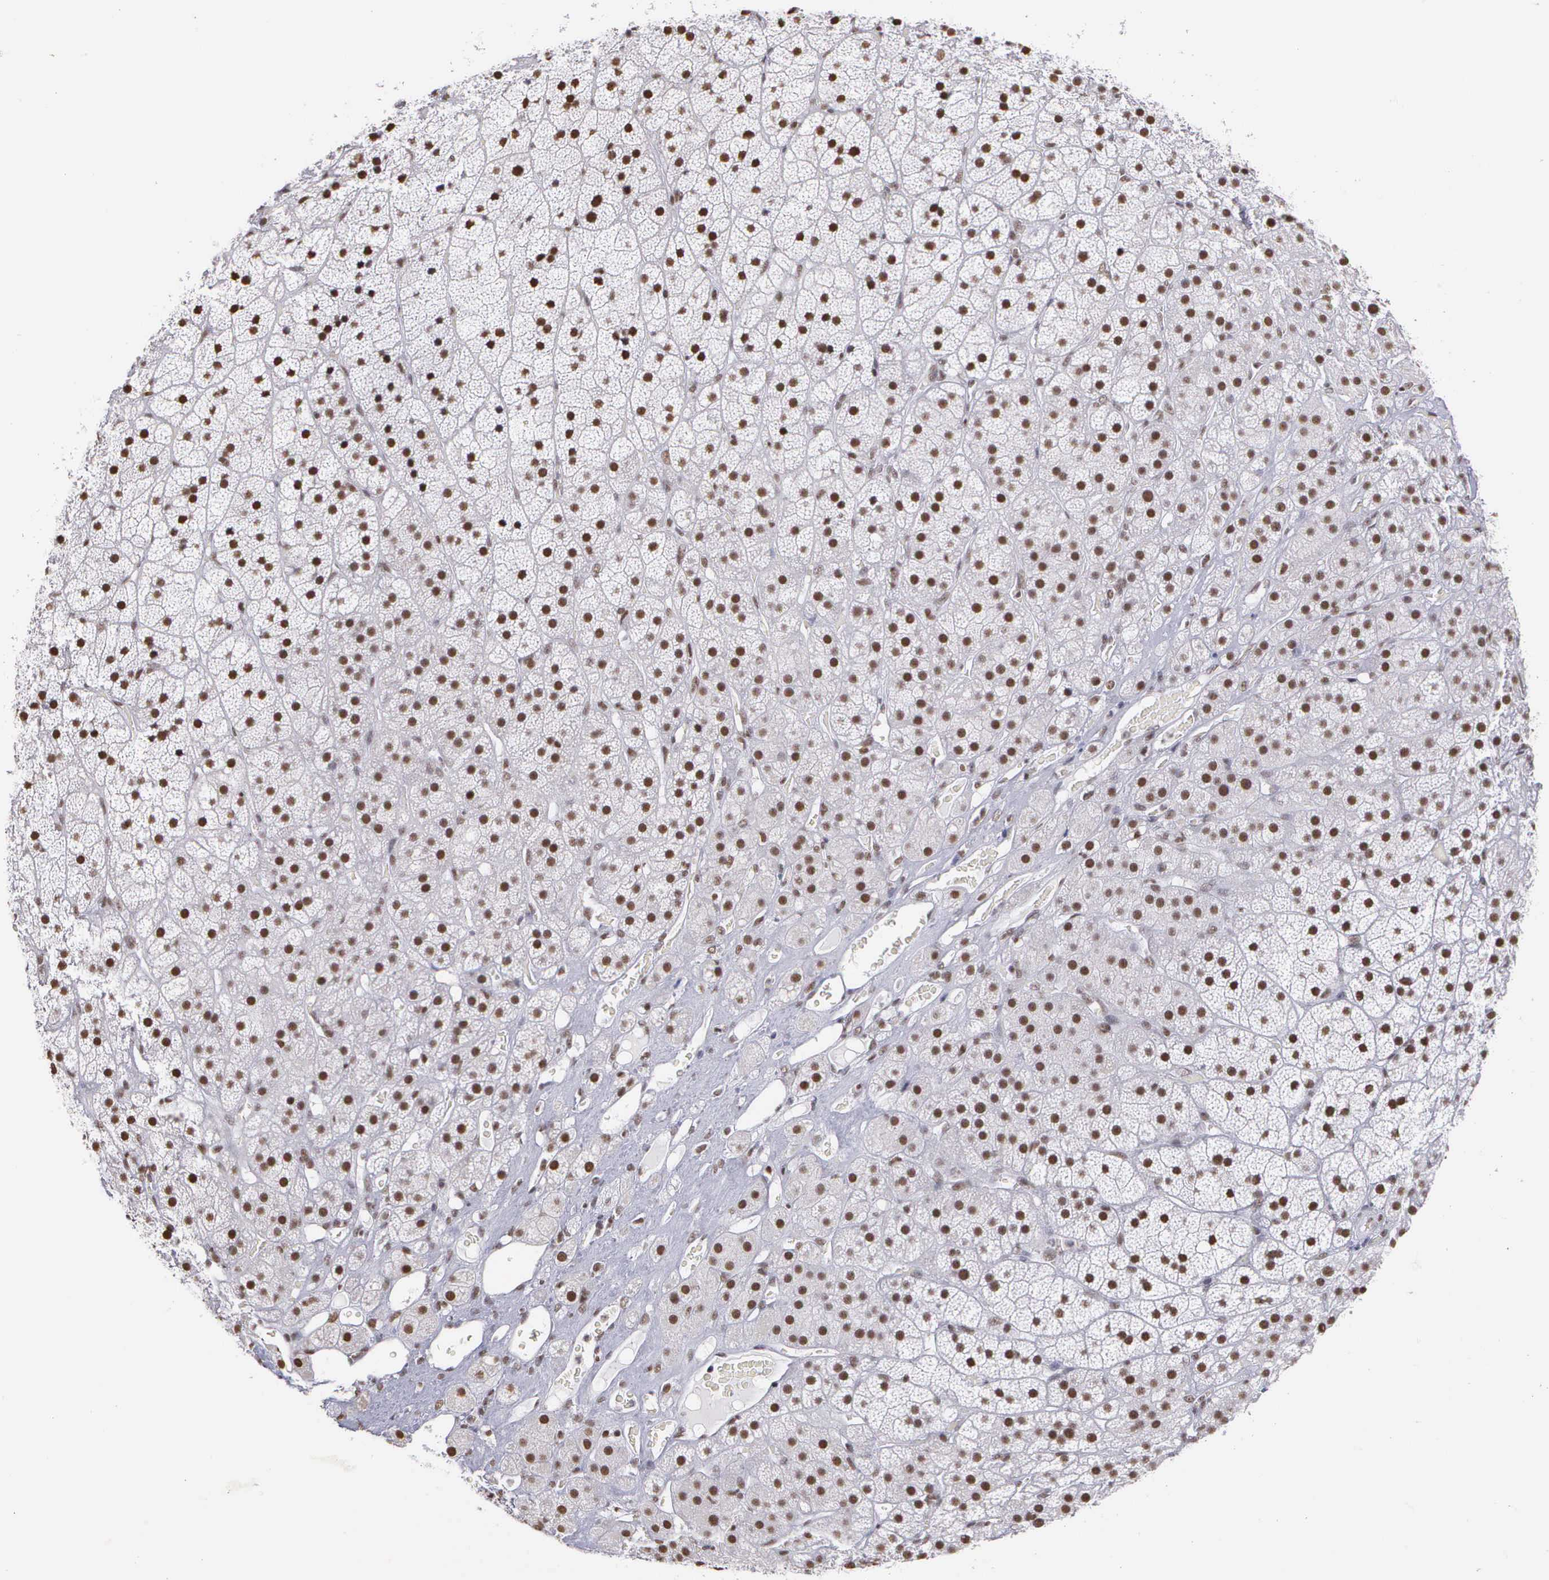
{"staining": {"intensity": "strong", "quantity": ">75%", "location": "nuclear"}, "tissue": "adrenal gland", "cell_type": "Glandular cells", "image_type": "normal", "snomed": [{"axis": "morphology", "description": "Normal tissue, NOS"}, {"axis": "topography", "description": "Adrenal gland"}], "caption": "Strong nuclear staining for a protein is present in about >75% of glandular cells of benign adrenal gland using immunohistochemistry (IHC).", "gene": "CSTF2", "patient": {"sex": "male", "age": 57}}